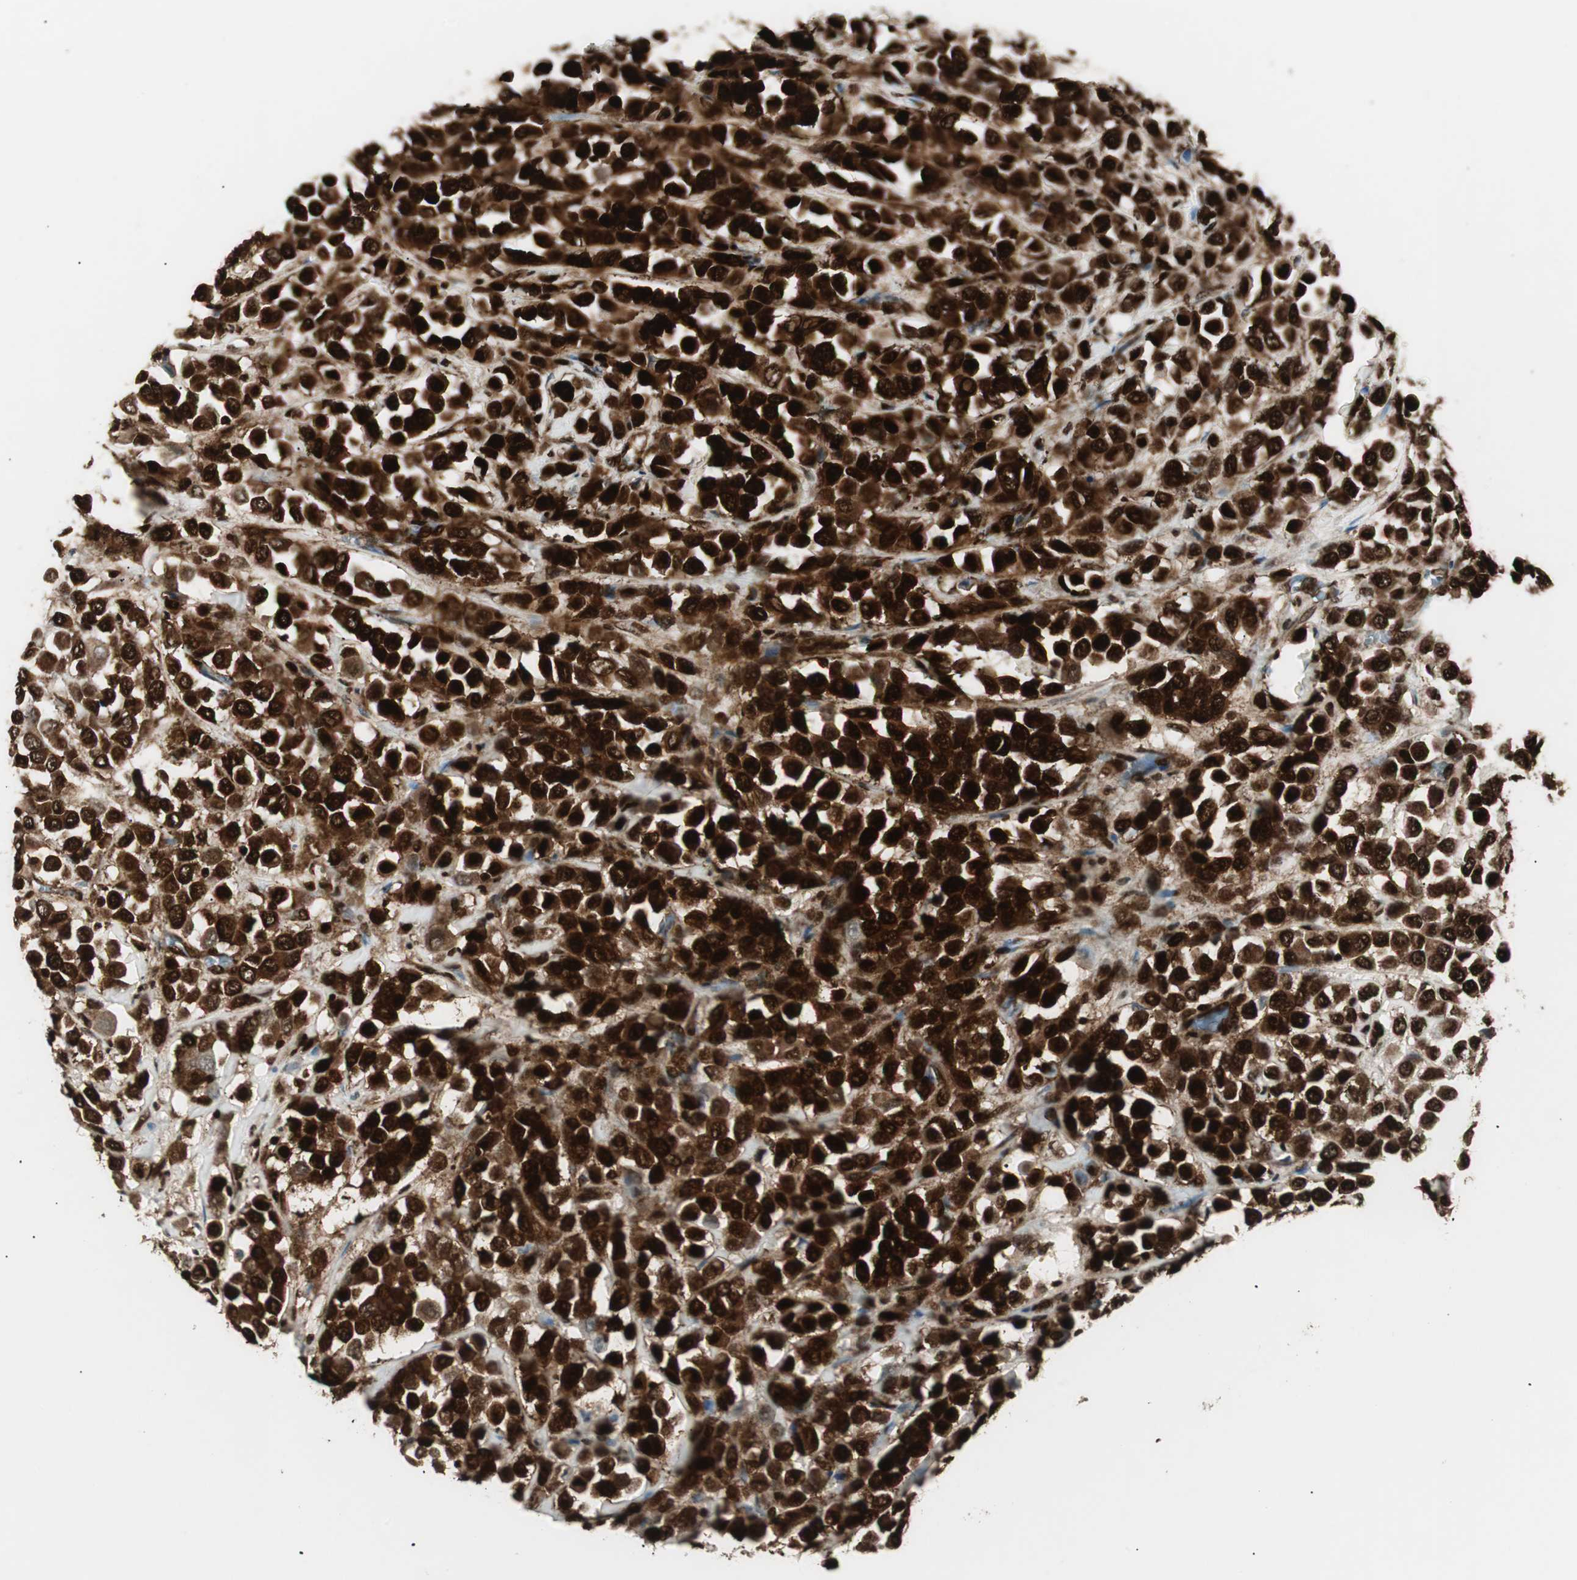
{"staining": {"intensity": "strong", "quantity": ">75%", "location": "cytoplasmic/membranous,nuclear"}, "tissue": "breast cancer", "cell_type": "Tumor cells", "image_type": "cancer", "snomed": [{"axis": "morphology", "description": "Duct carcinoma"}, {"axis": "topography", "description": "Breast"}], "caption": "Immunohistochemical staining of breast cancer (invasive ductal carcinoma) shows high levels of strong cytoplasmic/membranous and nuclear protein expression in about >75% of tumor cells.", "gene": "EWSR1", "patient": {"sex": "female", "age": 61}}